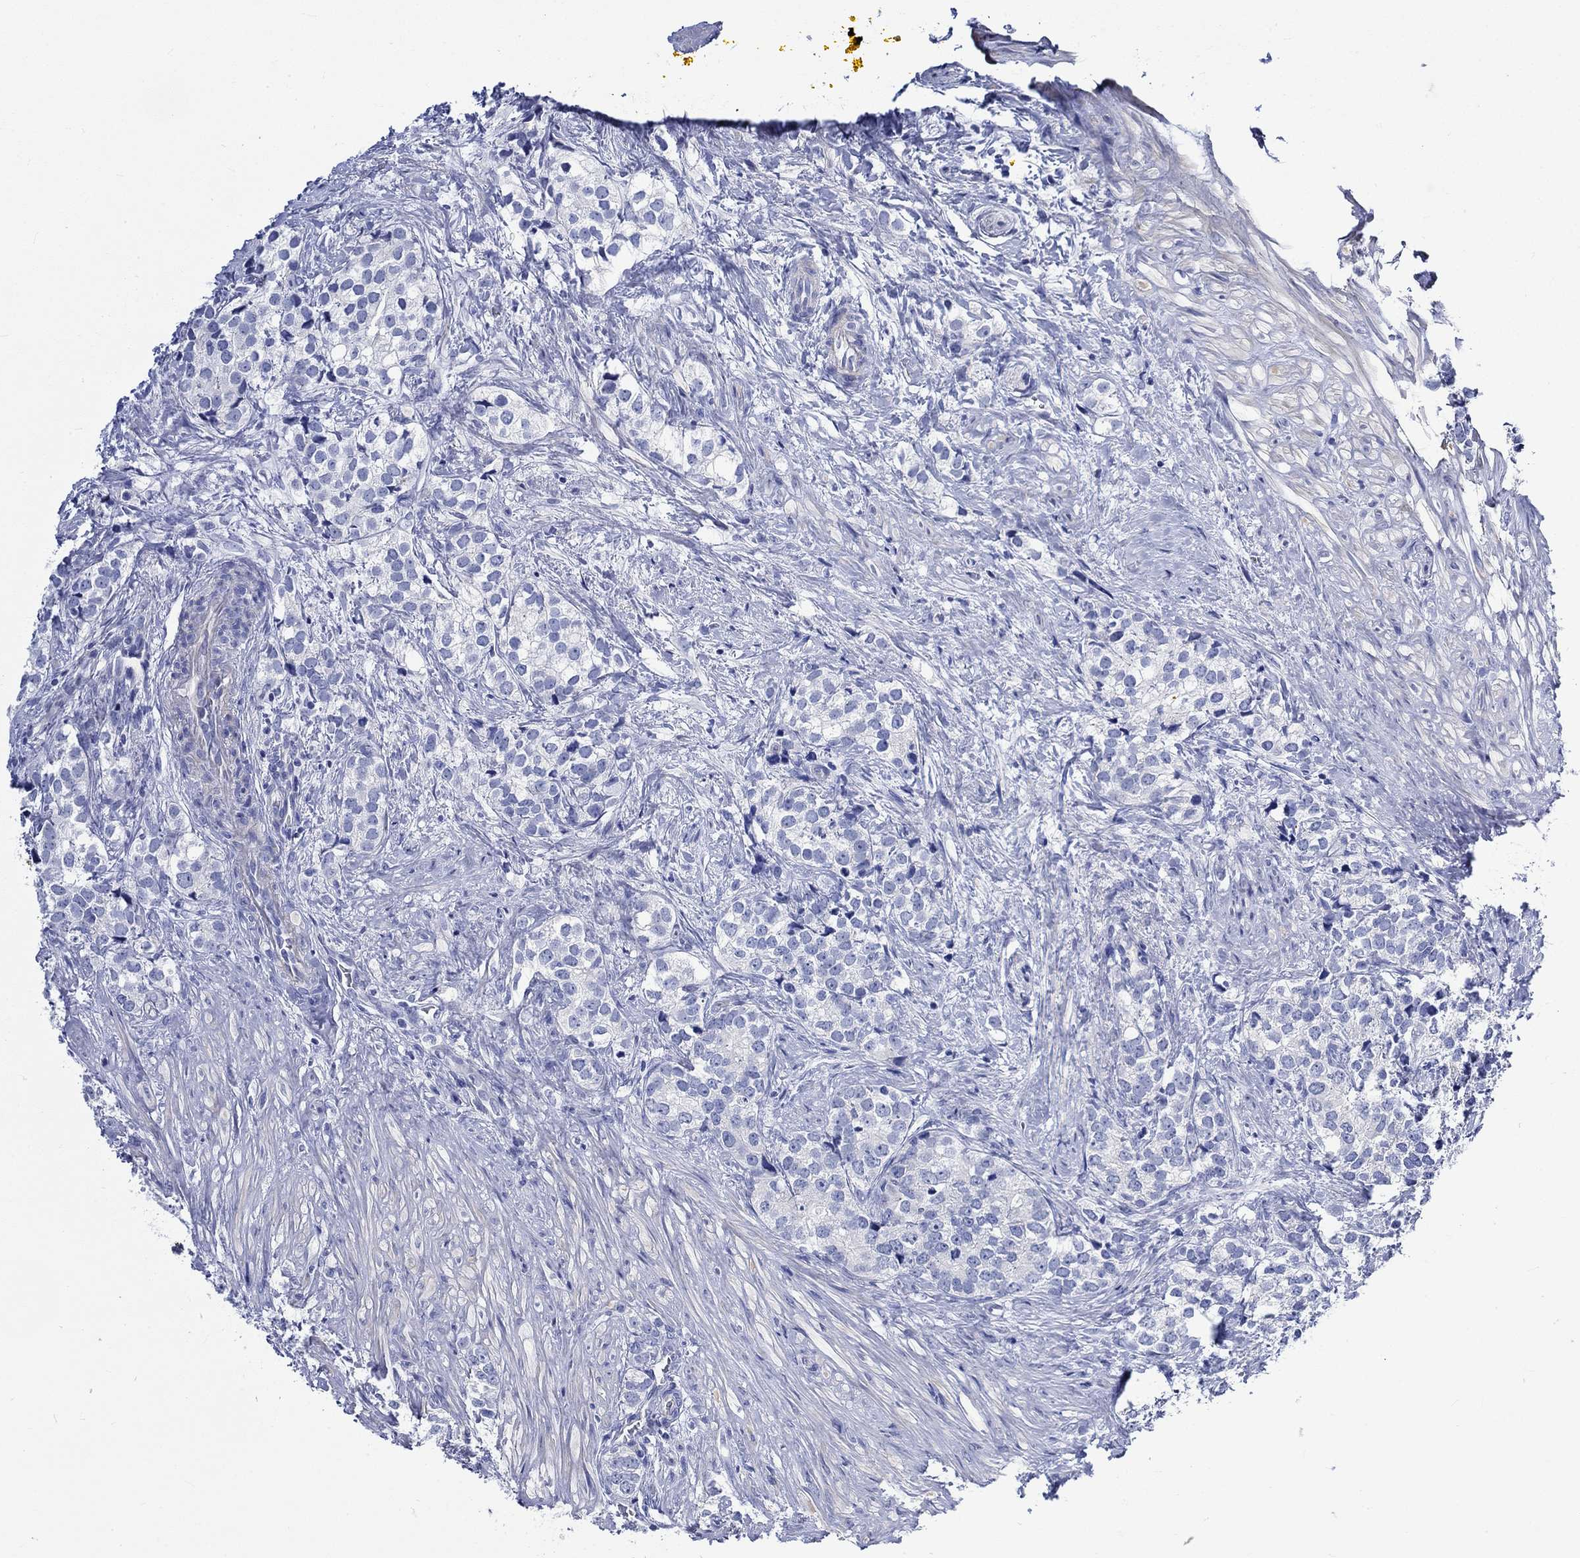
{"staining": {"intensity": "negative", "quantity": "none", "location": "none"}, "tissue": "prostate cancer", "cell_type": "Tumor cells", "image_type": "cancer", "snomed": [{"axis": "morphology", "description": "Adenocarcinoma, NOS"}, {"axis": "topography", "description": "Prostate and seminal vesicle, NOS"}], "caption": "Prostate cancer (adenocarcinoma) was stained to show a protein in brown. There is no significant expression in tumor cells. Nuclei are stained in blue.", "gene": "NRIP3", "patient": {"sex": "male", "age": 63}}